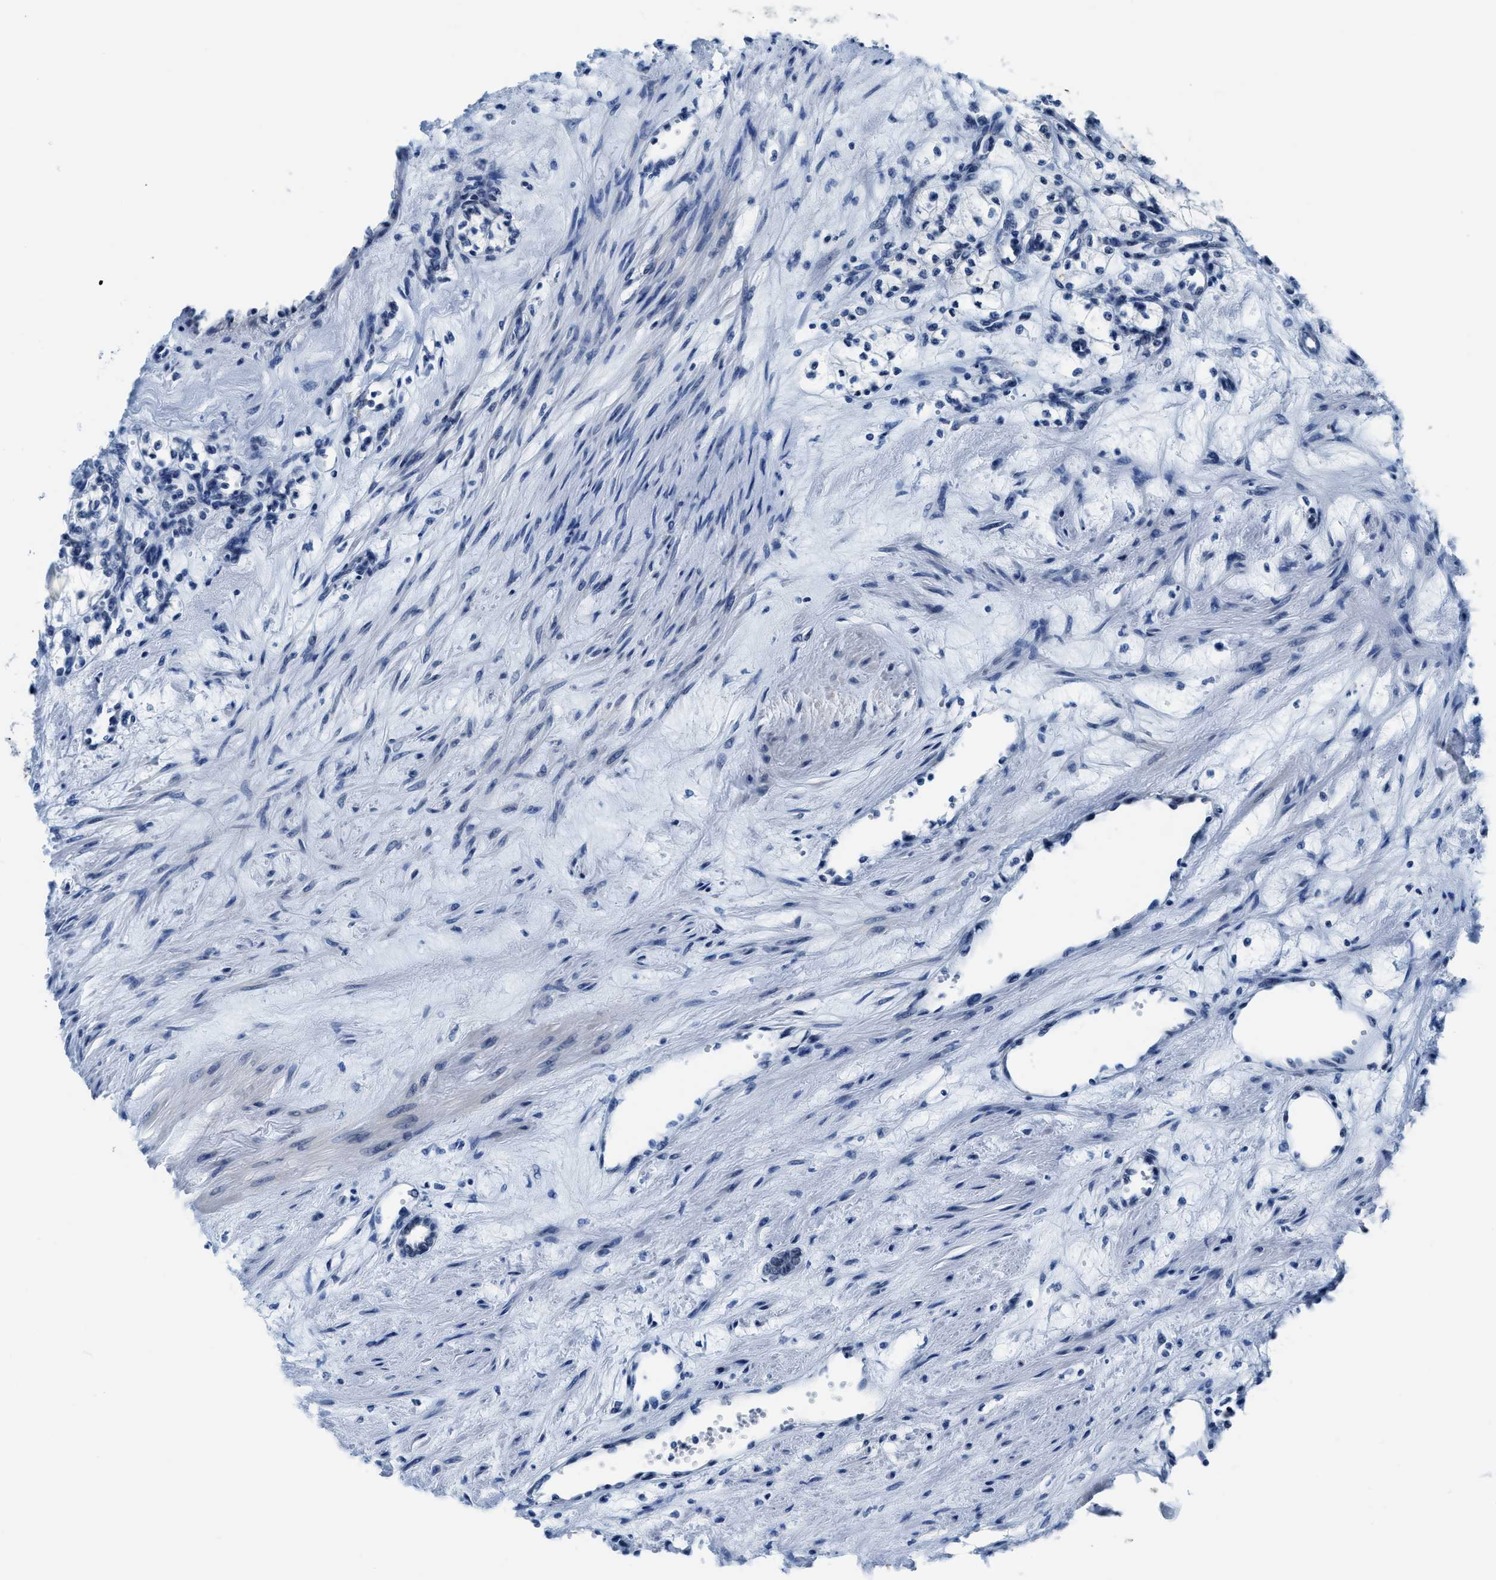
{"staining": {"intensity": "negative", "quantity": "none", "location": "none"}, "tissue": "renal cancer", "cell_type": "Tumor cells", "image_type": "cancer", "snomed": [{"axis": "morphology", "description": "Adenocarcinoma, NOS"}, {"axis": "topography", "description": "Kidney"}], "caption": "Renal cancer (adenocarcinoma) stained for a protein using IHC exhibits no positivity tumor cells.", "gene": "ASZ1", "patient": {"sex": "male", "age": 59}}